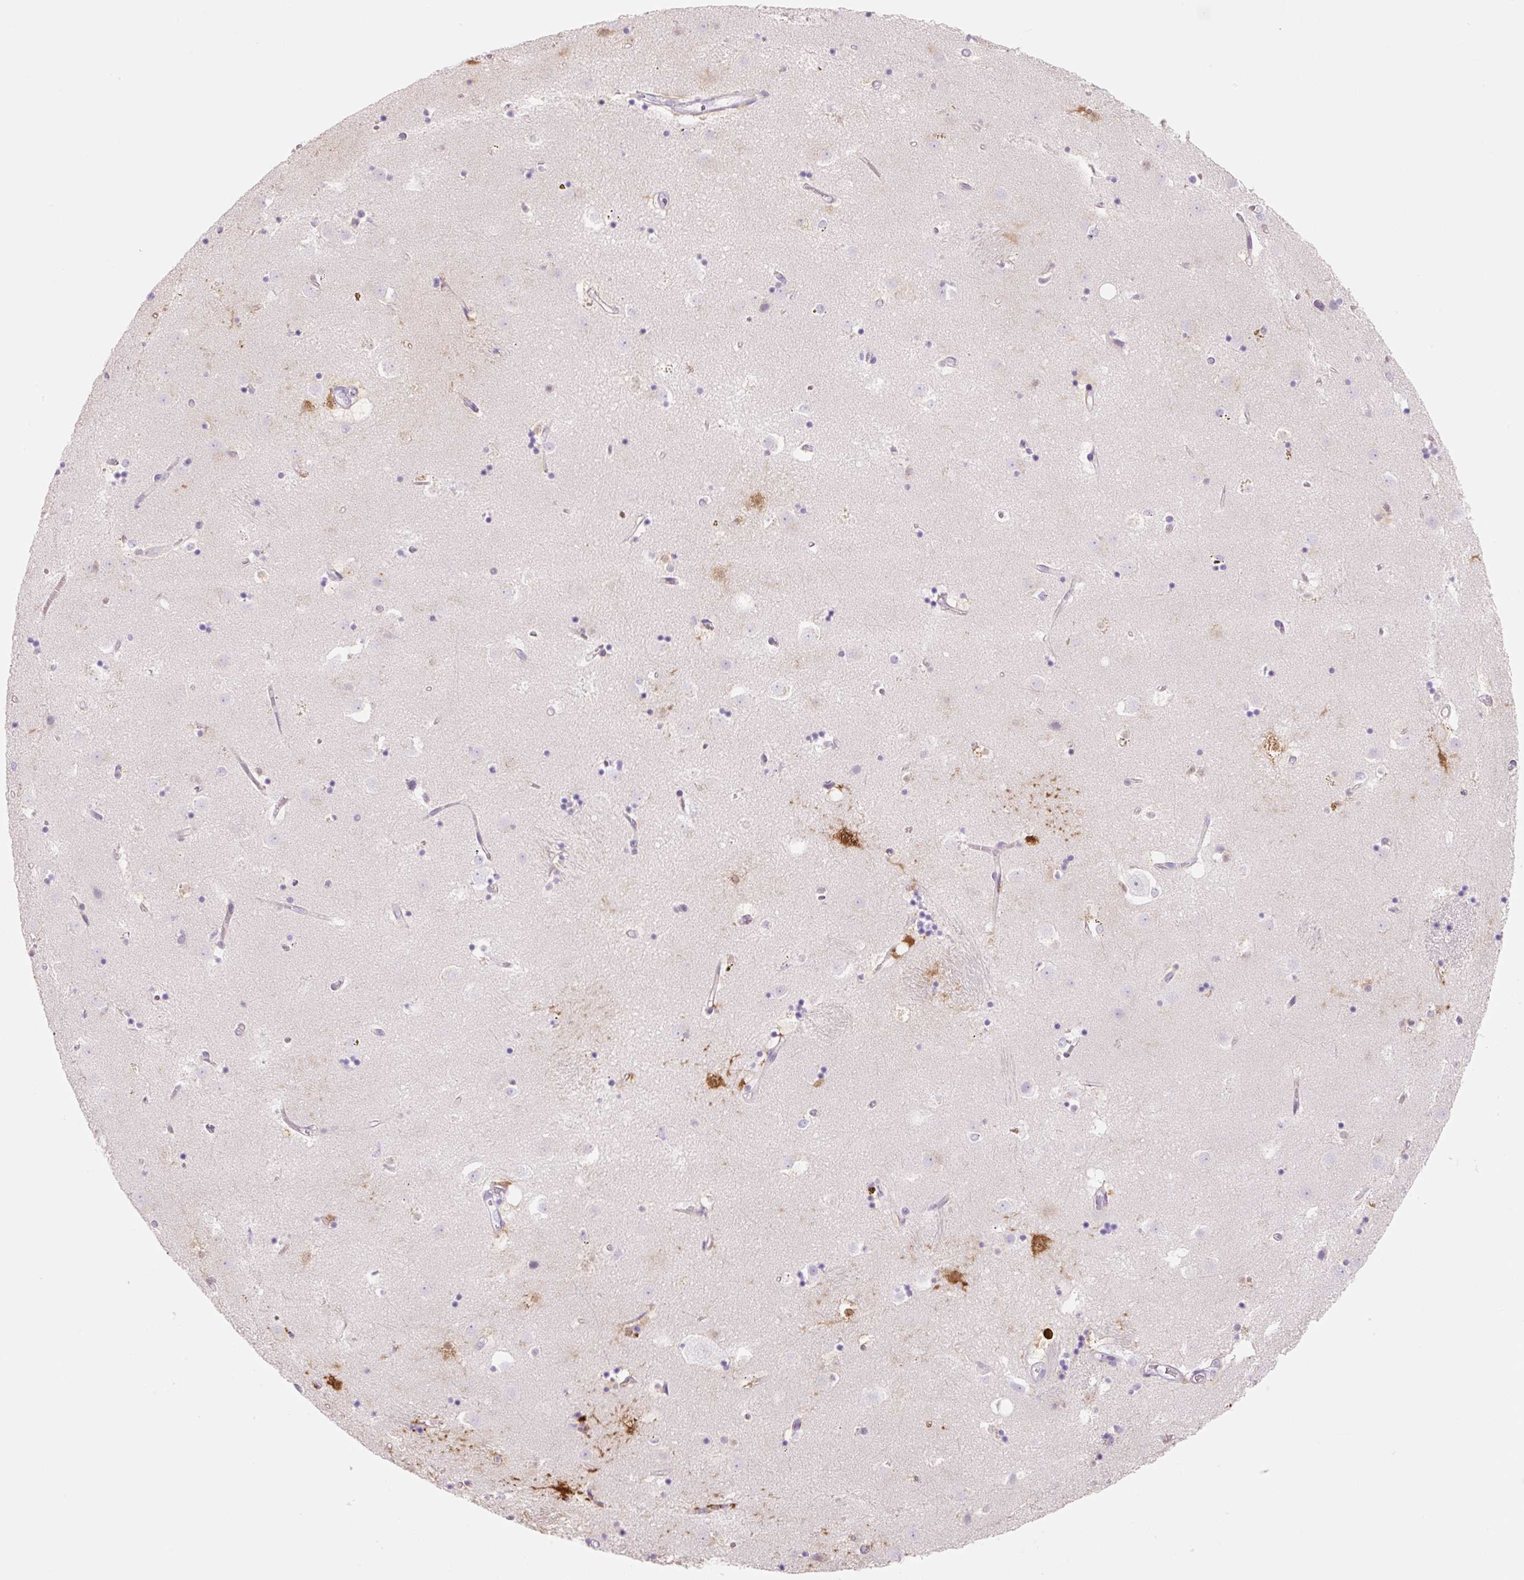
{"staining": {"intensity": "negative", "quantity": "none", "location": "none"}, "tissue": "caudate", "cell_type": "Glial cells", "image_type": "normal", "snomed": [{"axis": "morphology", "description": "Normal tissue, NOS"}, {"axis": "topography", "description": "Lateral ventricle wall"}], "caption": "The immunohistochemistry micrograph has no significant staining in glial cells of caudate. (DAB (3,3'-diaminobenzidine) IHC with hematoxylin counter stain).", "gene": "FABP5", "patient": {"sex": "male", "age": 58}}